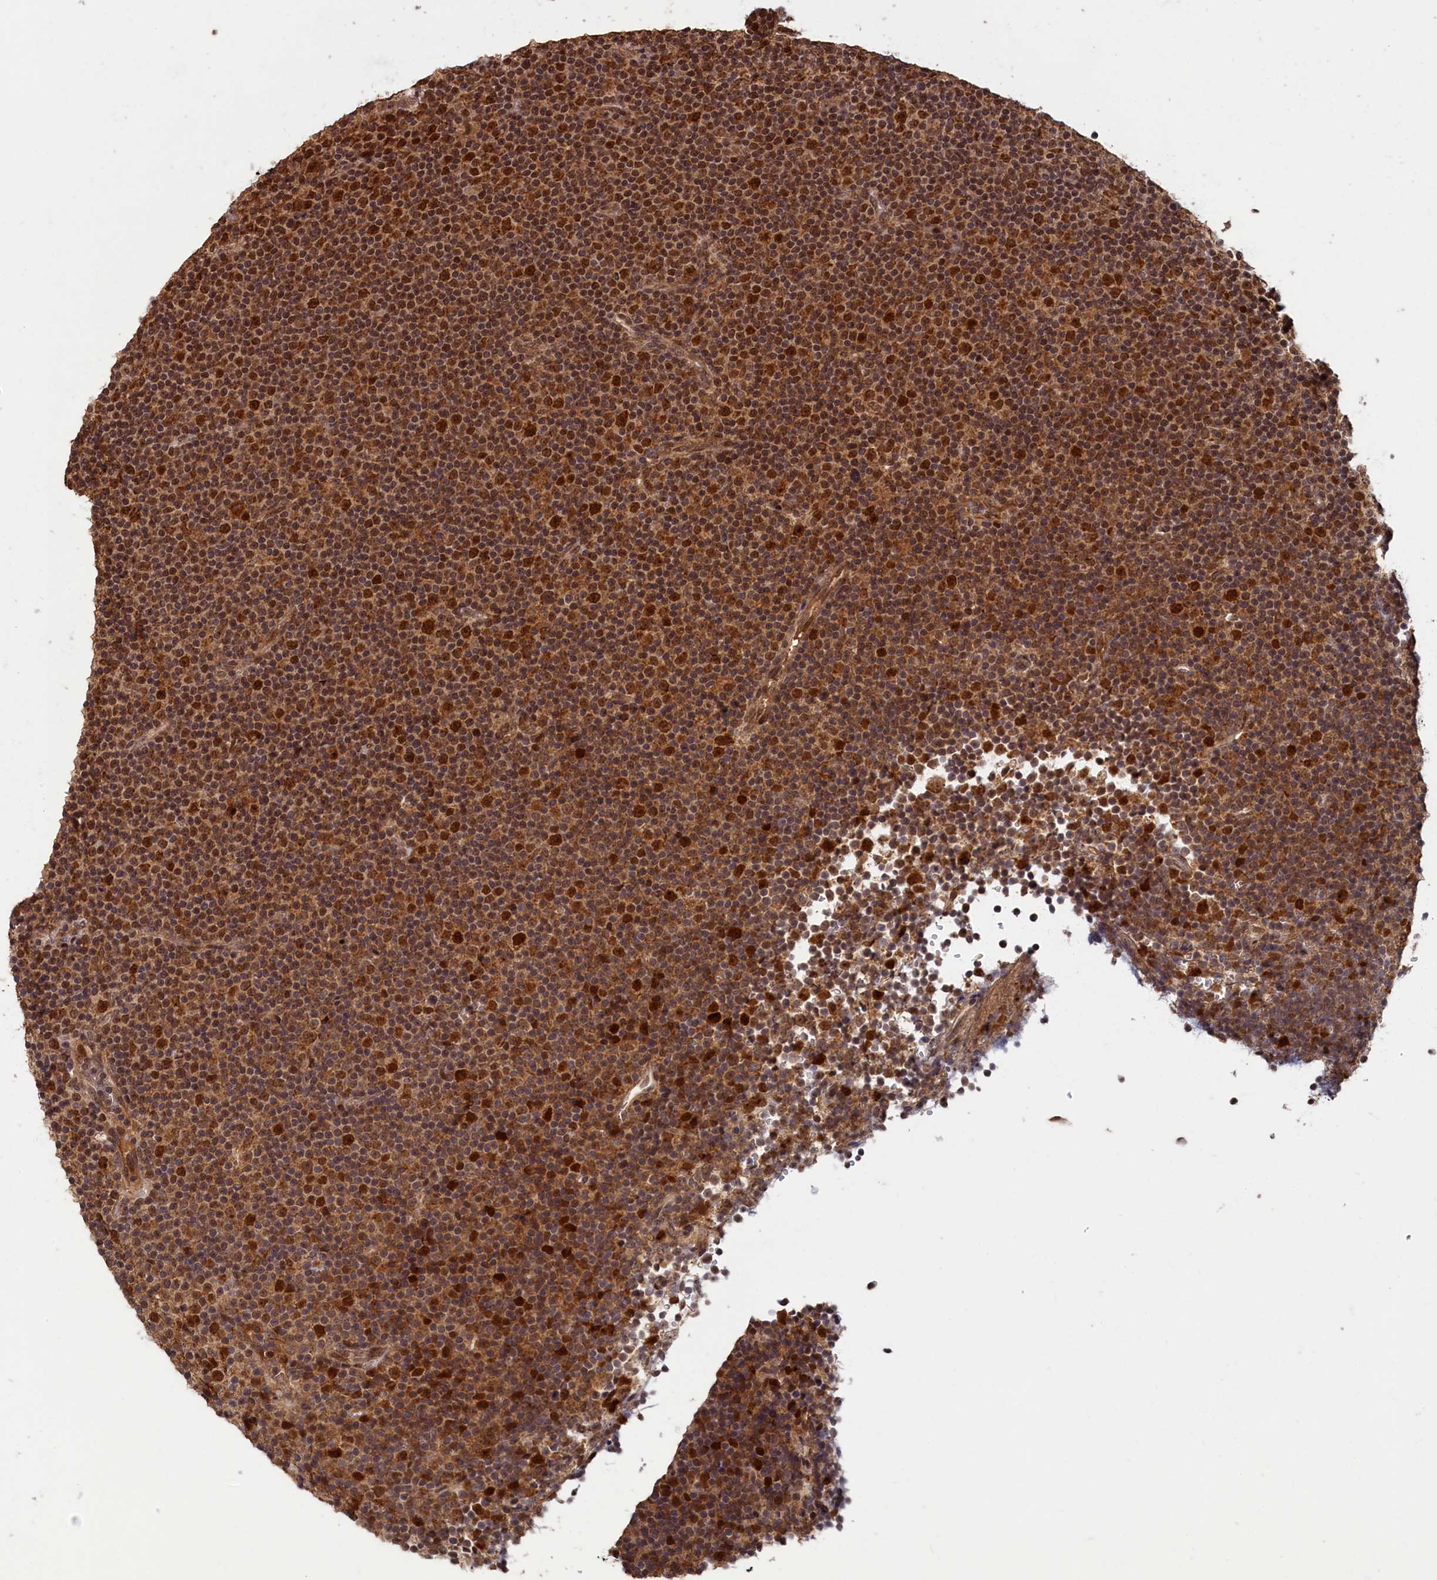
{"staining": {"intensity": "strong", "quantity": "25%-75%", "location": "cytoplasmic/membranous"}, "tissue": "lymphoma", "cell_type": "Tumor cells", "image_type": "cancer", "snomed": [{"axis": "morphology", "description": "Malignant lymphoma, non-Hodgkin's type, Low grade"}, {"axis": "topography", "description": "Lymph node"}], "caption": "Human lymphoma stained for a protein (brown) displays strong cytoplasmic/membranous positive staining in about 25%-75% of tumor cells.", "gene": "BRCA1", "patient": {"sex": "female", "age": 67}}